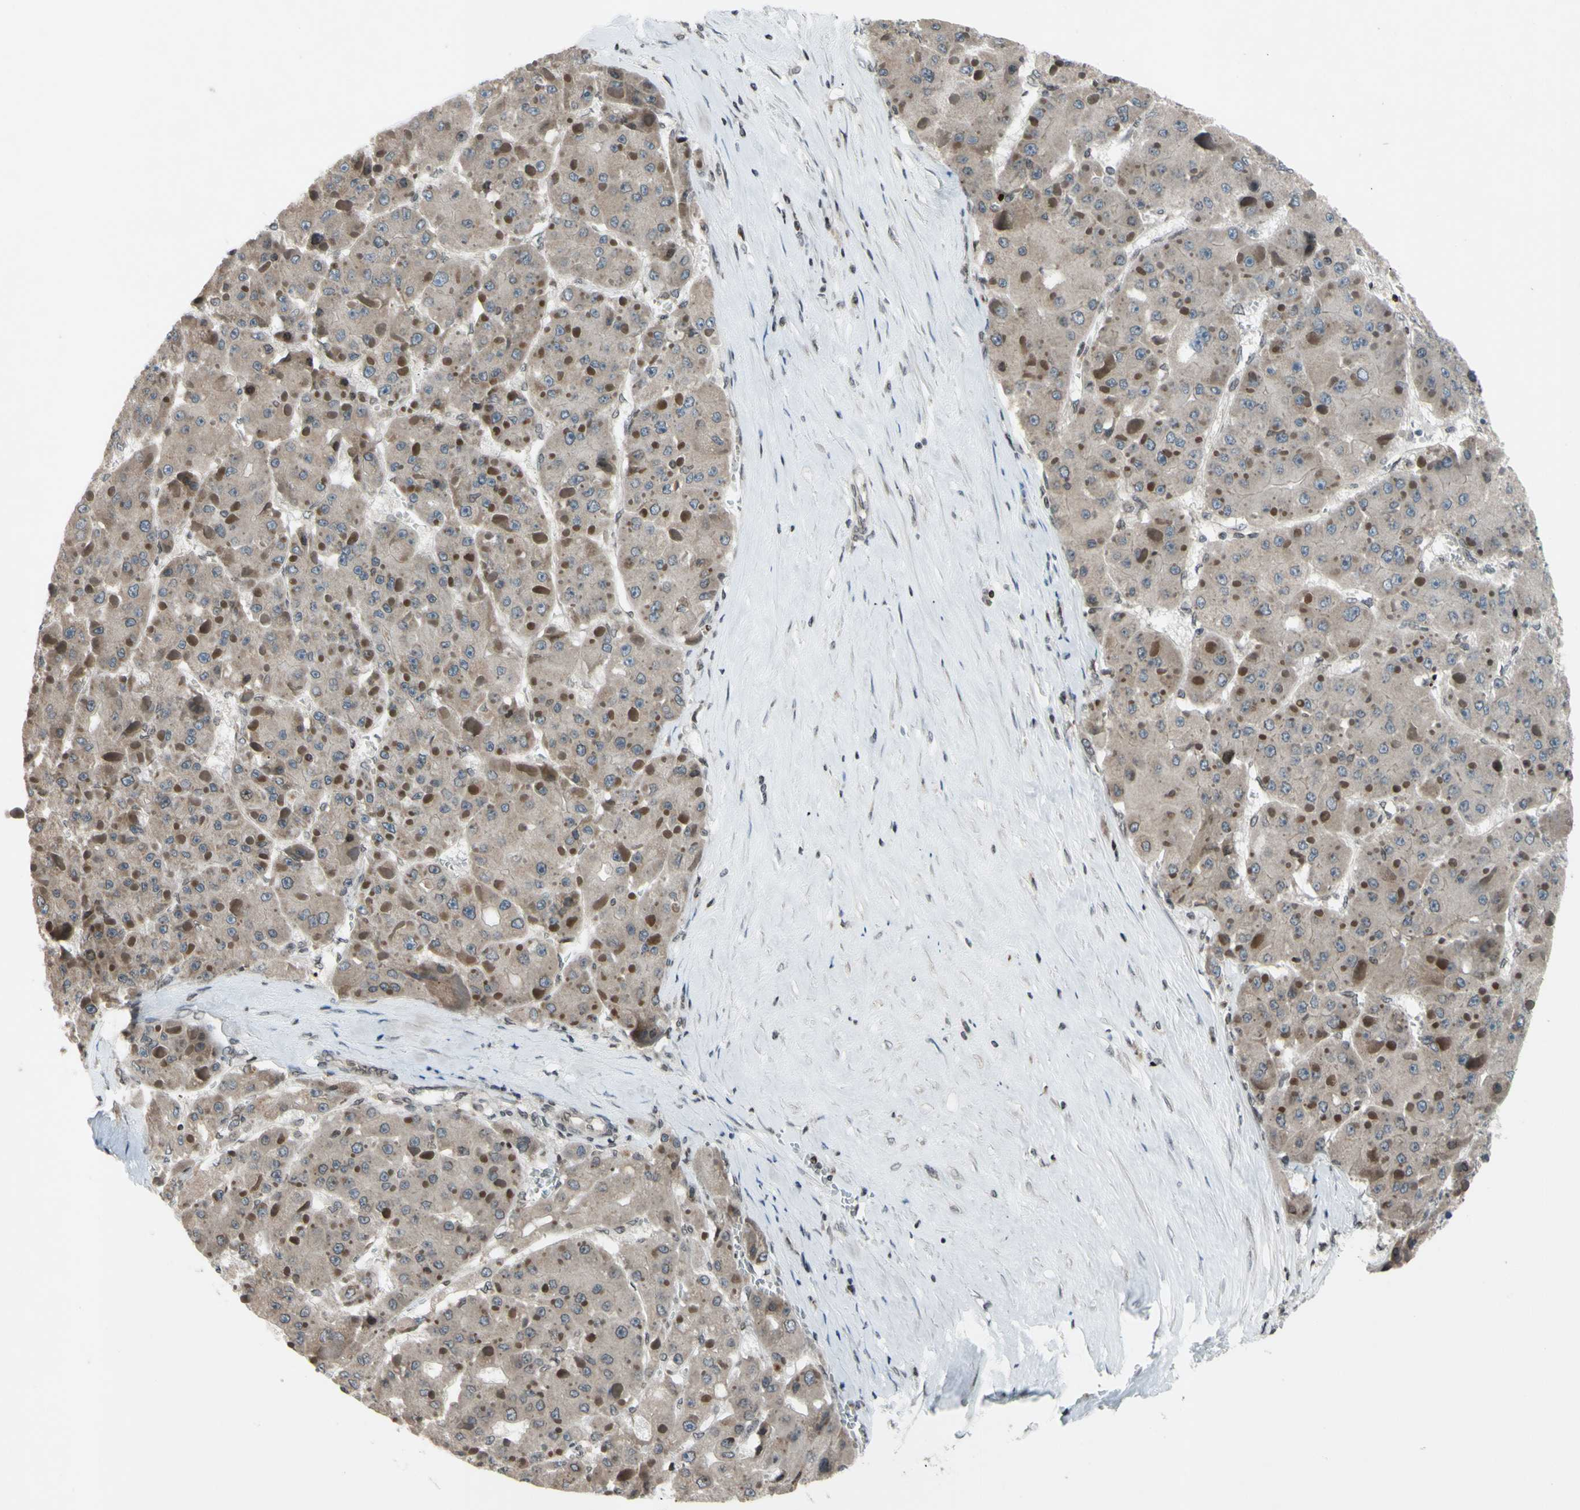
{"staining": {"intensity": "weak", "quantity": ">75%", "location": "cytoplasmic/membranous"}, "tissue": "liver cancer", "cell_type": "Tumor cells", "image_type": "cancer", "snomed": [{"axis": "morphology", "description": "Carcinoma, Hepatocellular, NOS"}, {"axis": "topography", "description": "Liver"}], "caption": "Human hepatocellular carcinoma (liver) stained with a brown dye shows weak cytoplasmic/membranous positive staining in about >75% of tumor cells.", "gene": "XPO1", "patient": {"sex": "female", "age": 73}}